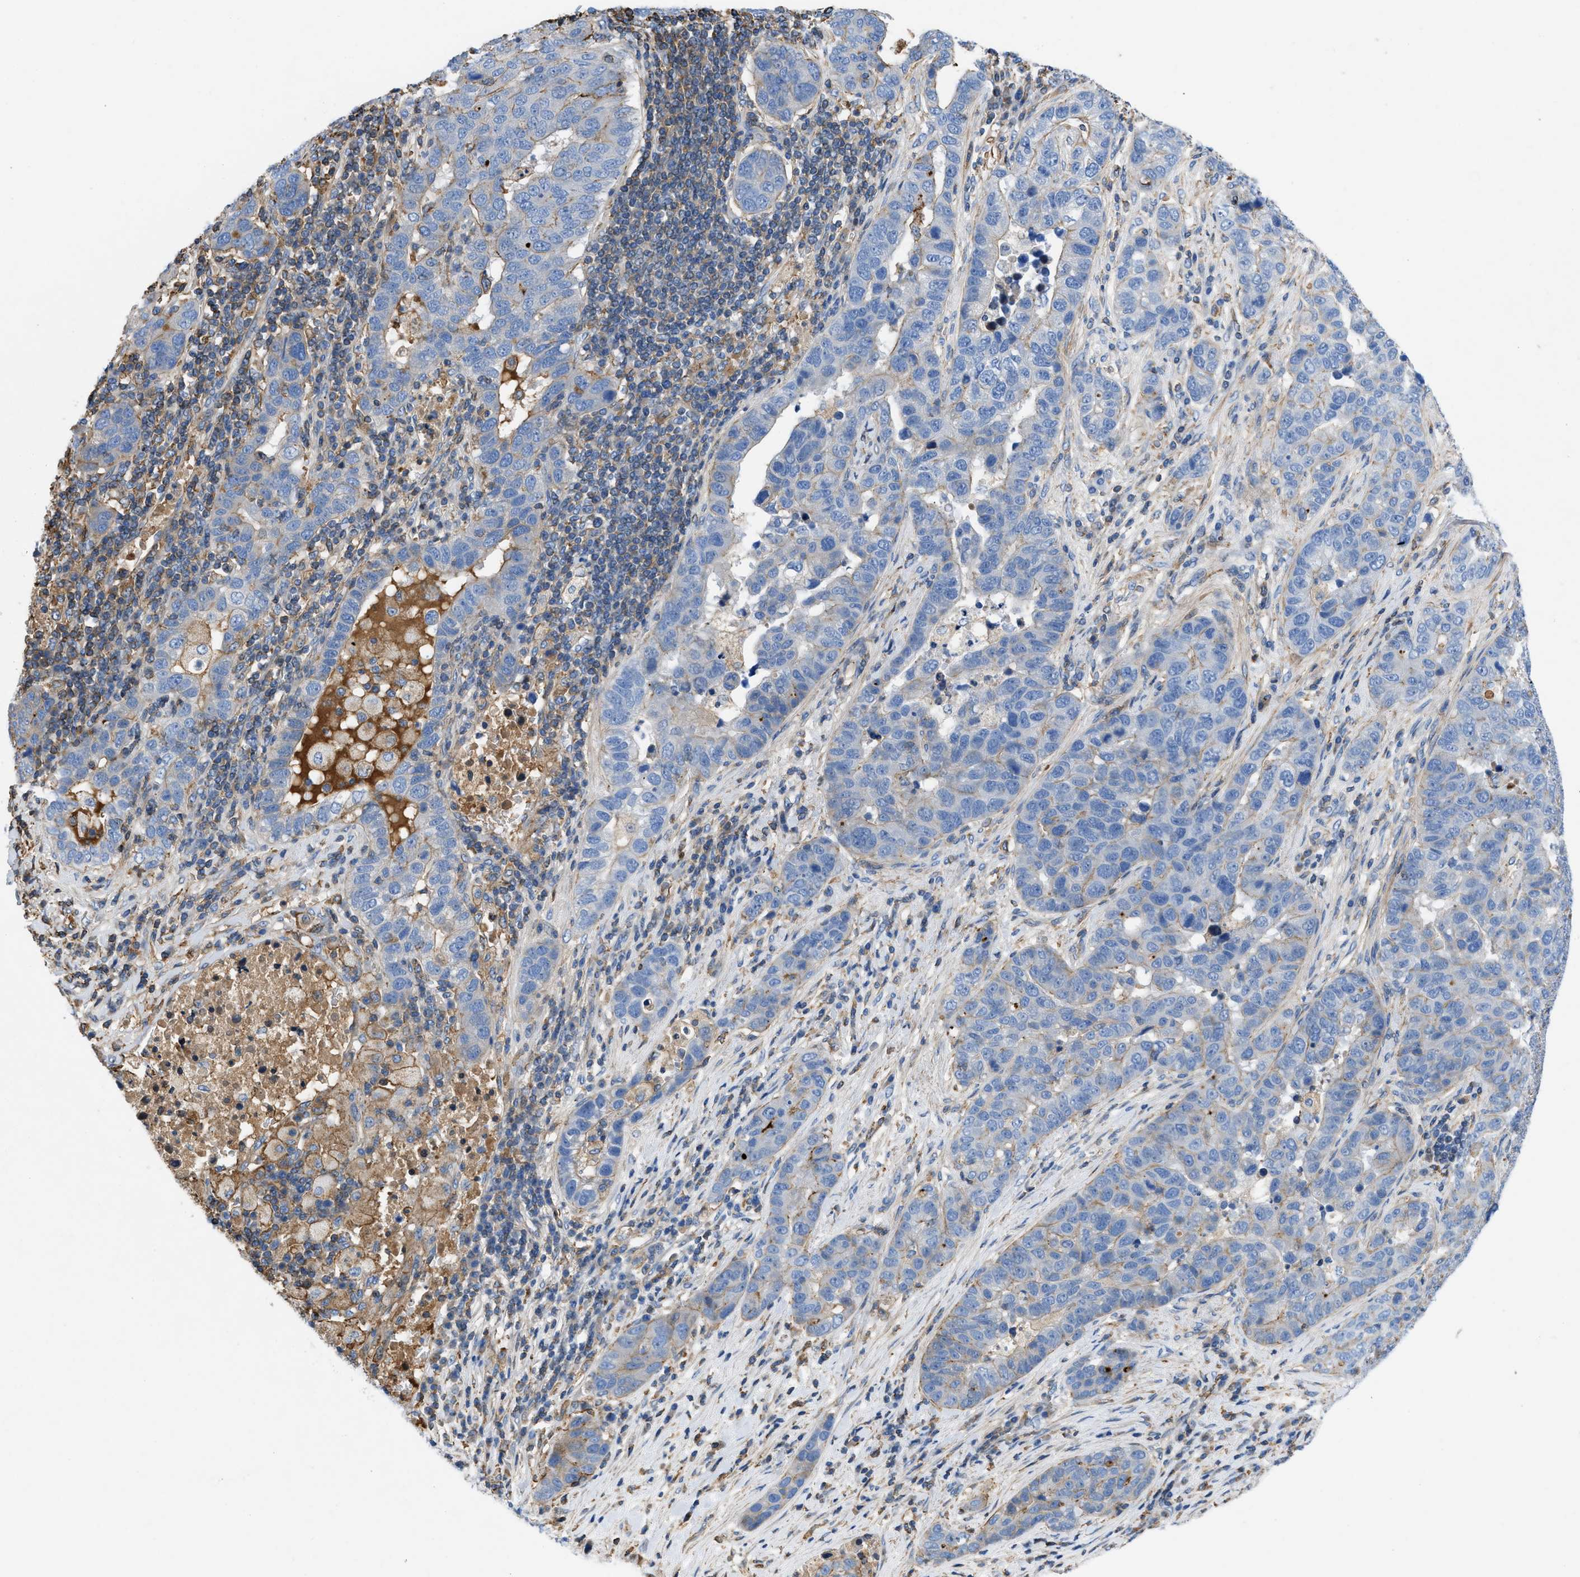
{"staining": {"intensity": "weak", "quantity": "<25%", "location": "cytoplasmic/membranous"}, "tissue": "pancreatic cancer", "cell_type": "Tumor cells", "image_type": "cancer", "snomed": [{"axis": "morphology", "description": "Adenocarcinoma, NOS"}, {"axis": "topography", "description": "Pancreas"}], "caption": "Protein analysis of pancreatic adenocarcinoma displays no significant staining in tumor cells.", "gene": "ATP6V0D1", "patient": {"sex": "female", "age": 61}}